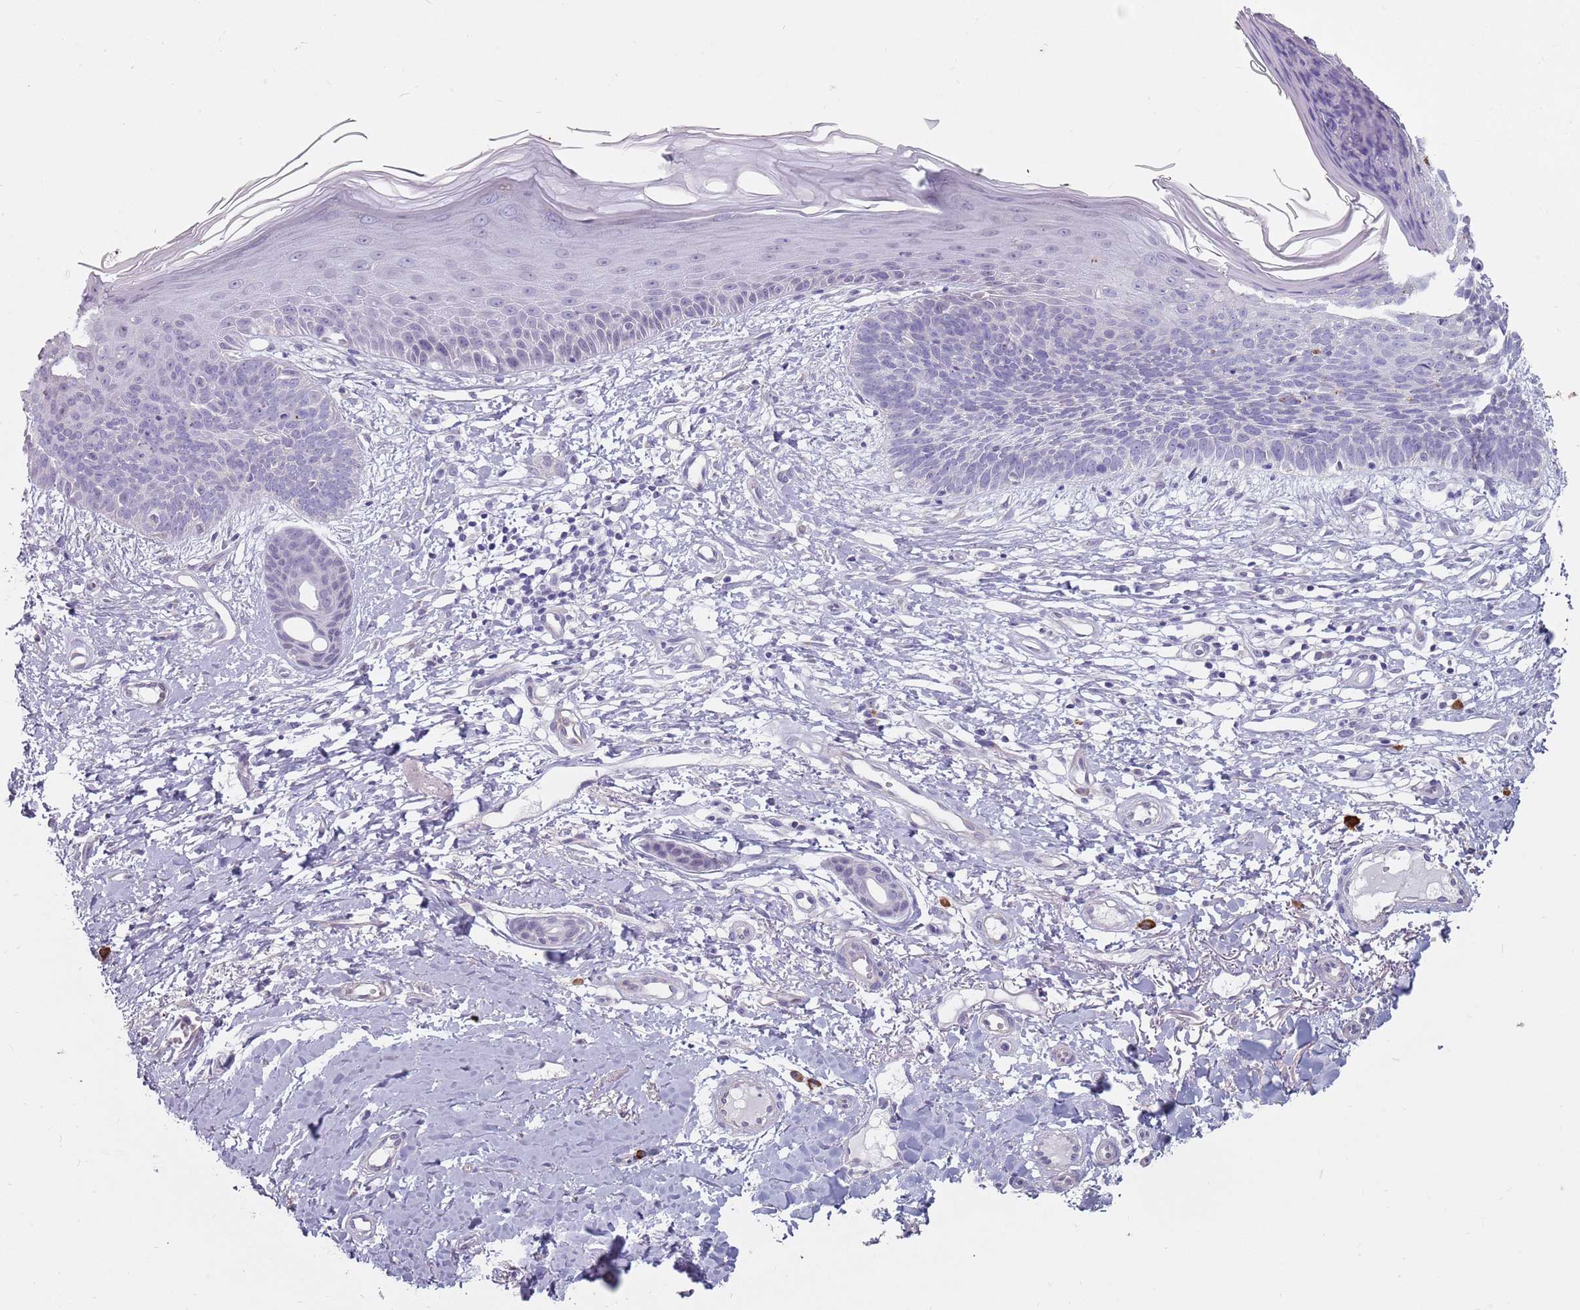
{"staining": {"intensity": "negative", "quantity": "none", "location": "none"}, "tissue": "skin cancer", "cell_type": "Tumor cells", "image_type": "cancer", "snomed": [{"axis": "morphology", "description": "Basal cell carcinoma"}, {"axis": "topography", "description": "Skin"}], "caption": "High magnification brightfield microscopy of skin cancer (basal cell carcinoma) stained with DAB (brown) and counterstained with hematoxylin (blue): tumor cells show no significant staining. The staining was performed using DAB (3,3'-diaminobenzidine) to visualize the protein expression in brown, while the nuclei were stained in blue with hematoxylin (Magnification: 20x).", "gene": "DXO", "patient": {"sex": "male", "age": 78}}